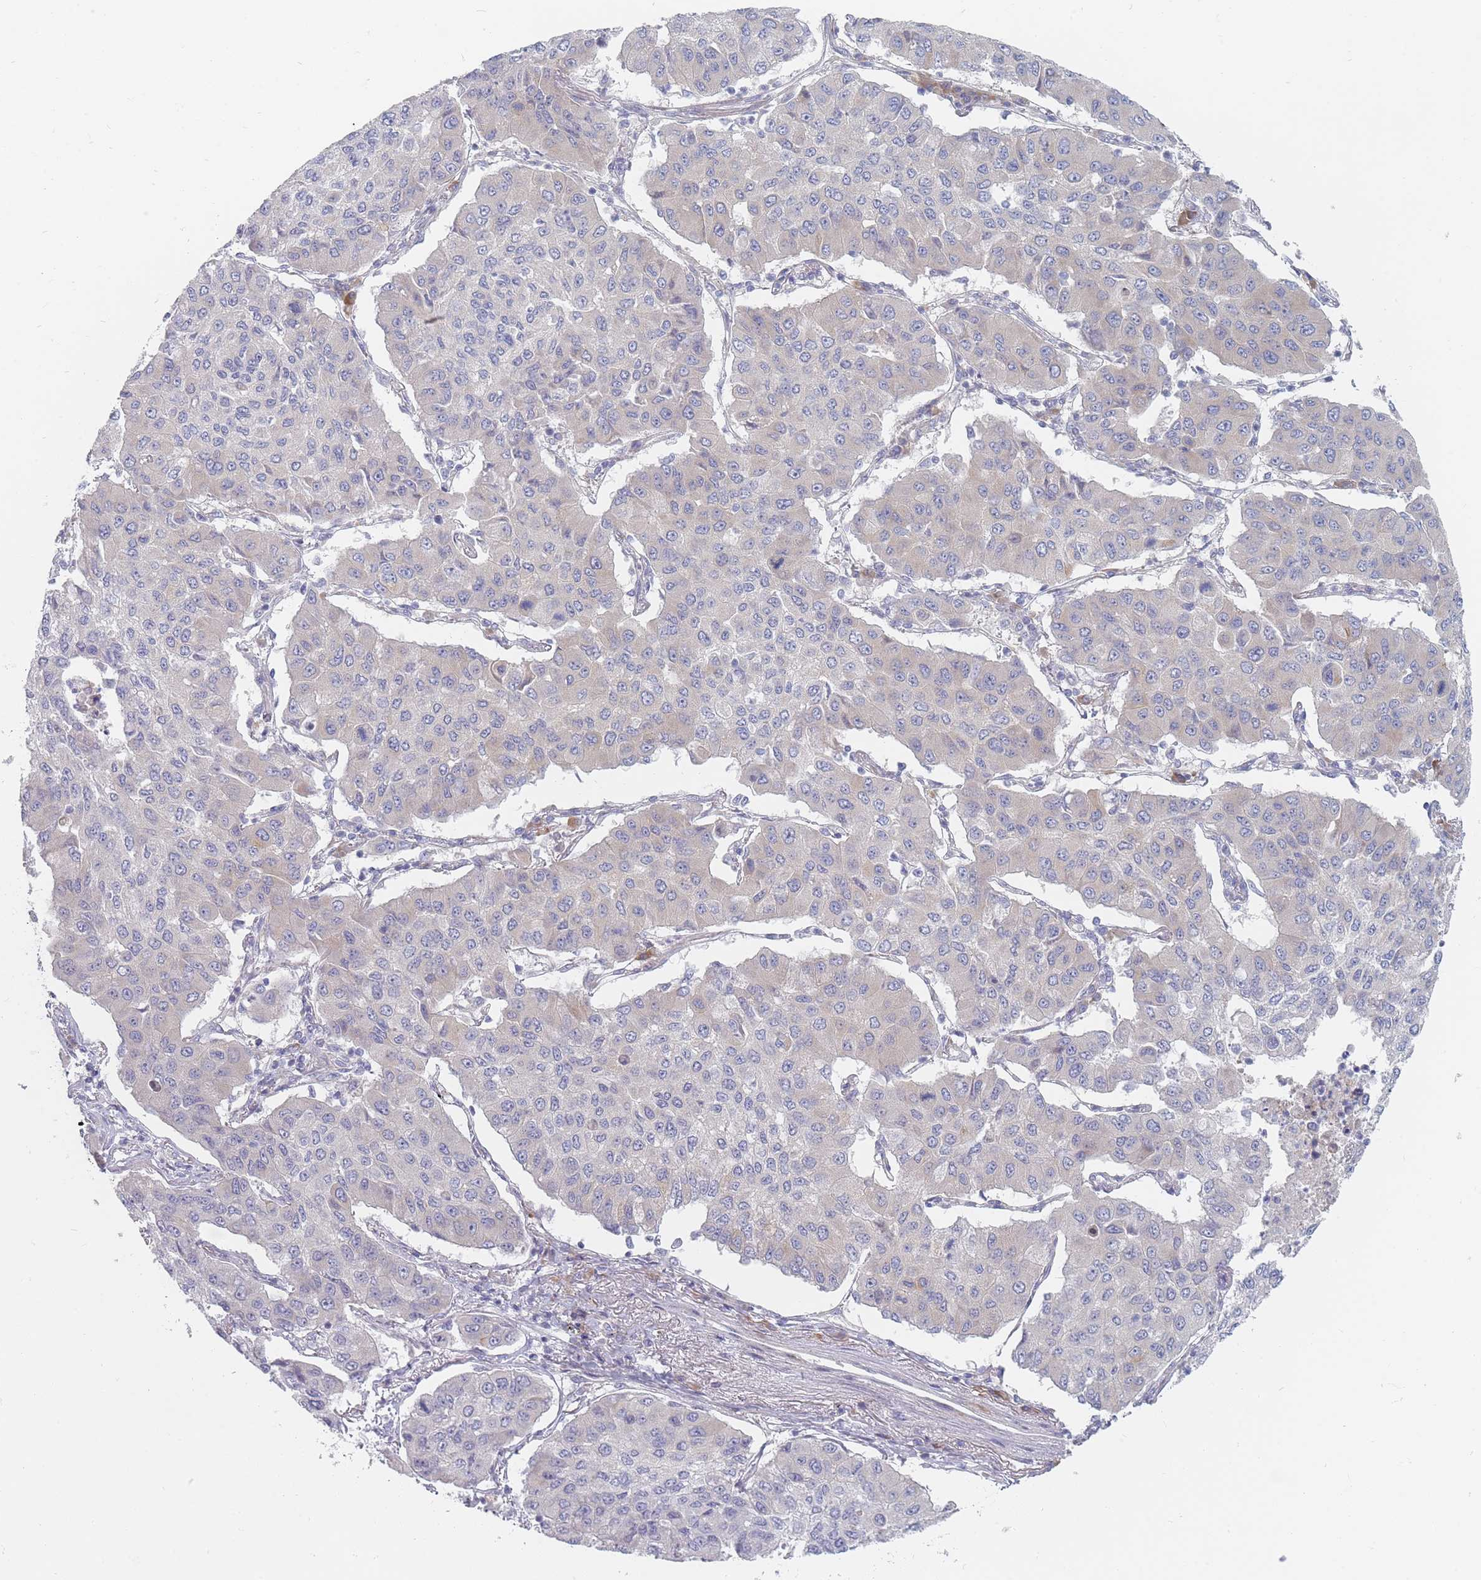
{"staining": {"intensity": "negative", "quantity": "none", "location": "none"}, "tissue": "lung cancer", "cell_type": "Tumor cells", "image_type": "cancer", "snomed": [{"axis": "morphology", "description": "Squamous cell carcinoma, NOS"}, {"axis": "topography", "description": "Lung"}], "caption": "Tumor cells are negative for protein expression in human lung cancer (squamous cell carcinoma). Nuclei are stained in blue.", "gene": "SPATS1", "patient": {"sex": "male", "age": 74}}